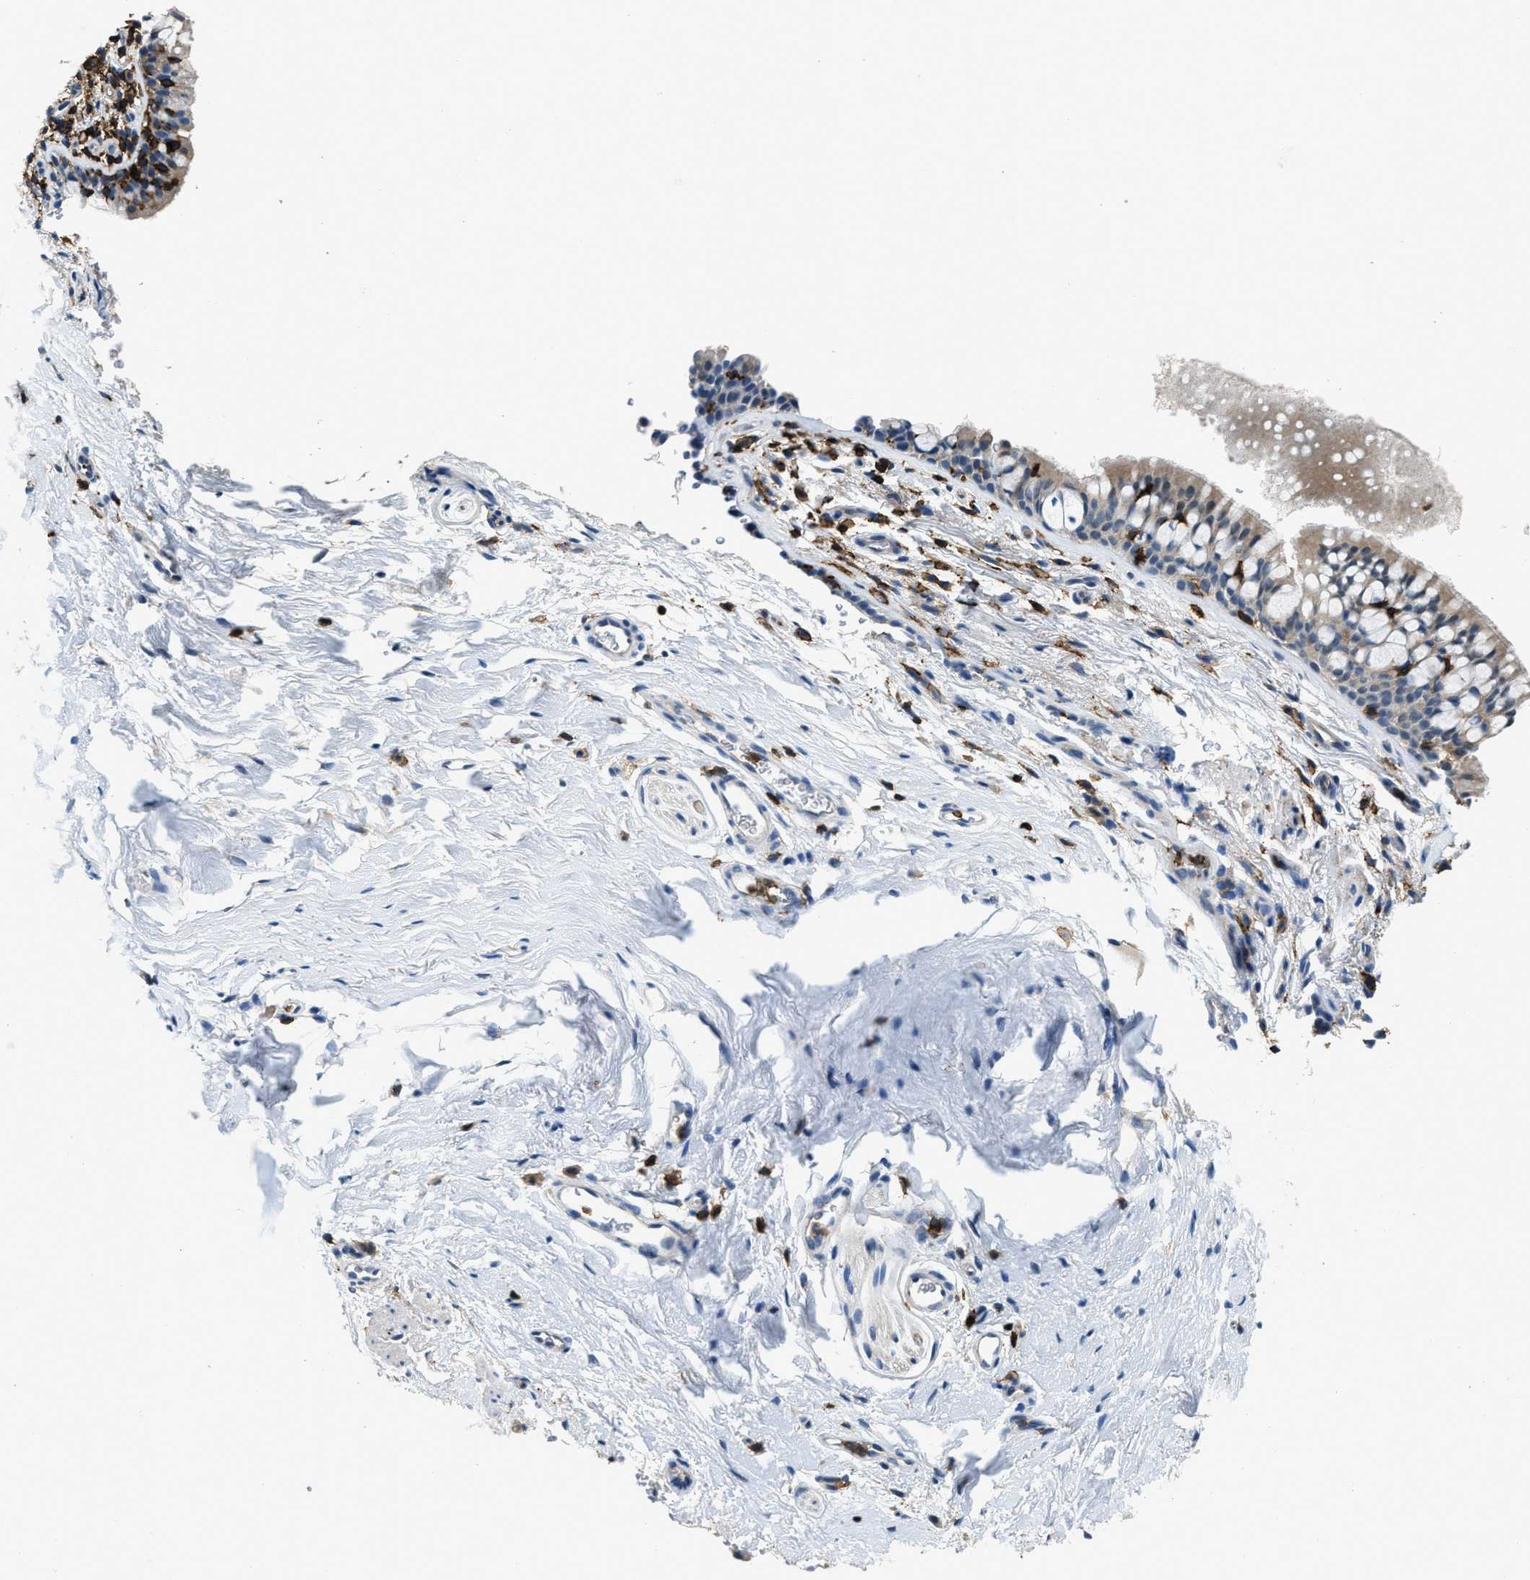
{"staining": {"intensity": "negative", "quantity": "none", "location": "none"}, "tissue": "bronchus", "cell_type": "Respiratory epithelial cells", "image_type": "normal", "snomed": [{"axis": "morphology", "description": "Normal tissue, NOS"}, {"axis": "topography", "description": "Cartilage tissue"}, {"axis": "topography", "description": "Bronchus"}], "caption": "Immunohistochemistry histopathology image of benign bronchus: bronchus stained with DAB (3,3'-diaminobenzidine) shows no significant protein expression in respiratory epithelial cells. (Brightfield microscopy of DAB (3,3'-diaminobenzidine) immunohistochemistry at high magnification).", "gene": "MYO1G", "patient": {"sex": "female", "age": 53}}